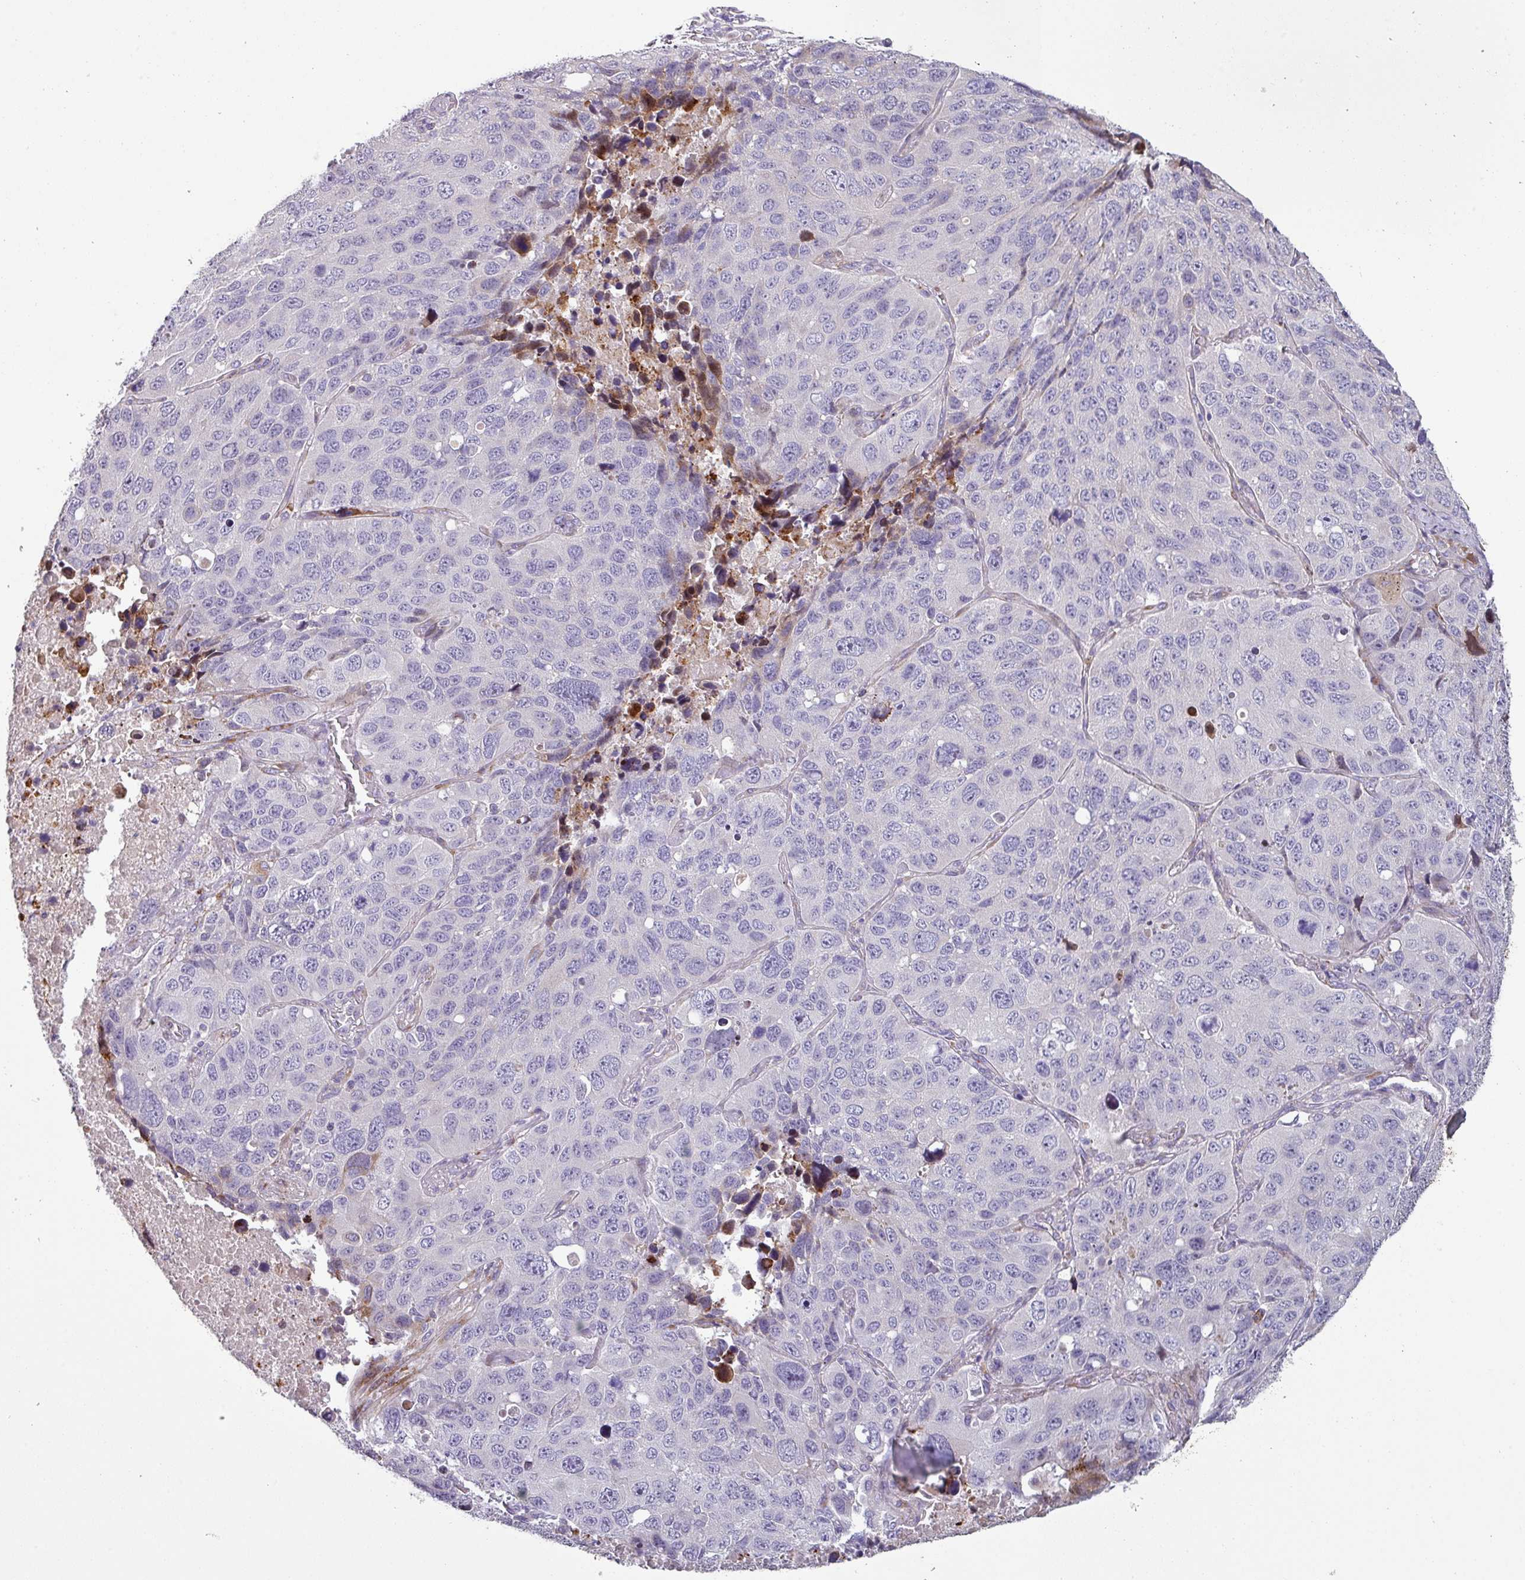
{"staining": {"intensity": "negative", "quantity": "none", "location": "none"}, "tissue": "lung cancer", "cell_type": "Tumor cells", "image_type": "cancer", "snomed": [{"axis": "morphology", "description": "Squamous cell carcinoma, NOS"}, {"axis": "topography", "description": "Lung"}], "caption": "Lung cancer (squamous cell carcinoma) stained for a protein using immunohistochemistry (IHC) shows no staining tumor cells.", "gene": "KLHL3", "patient": {"sex": "male", "age": 60}}